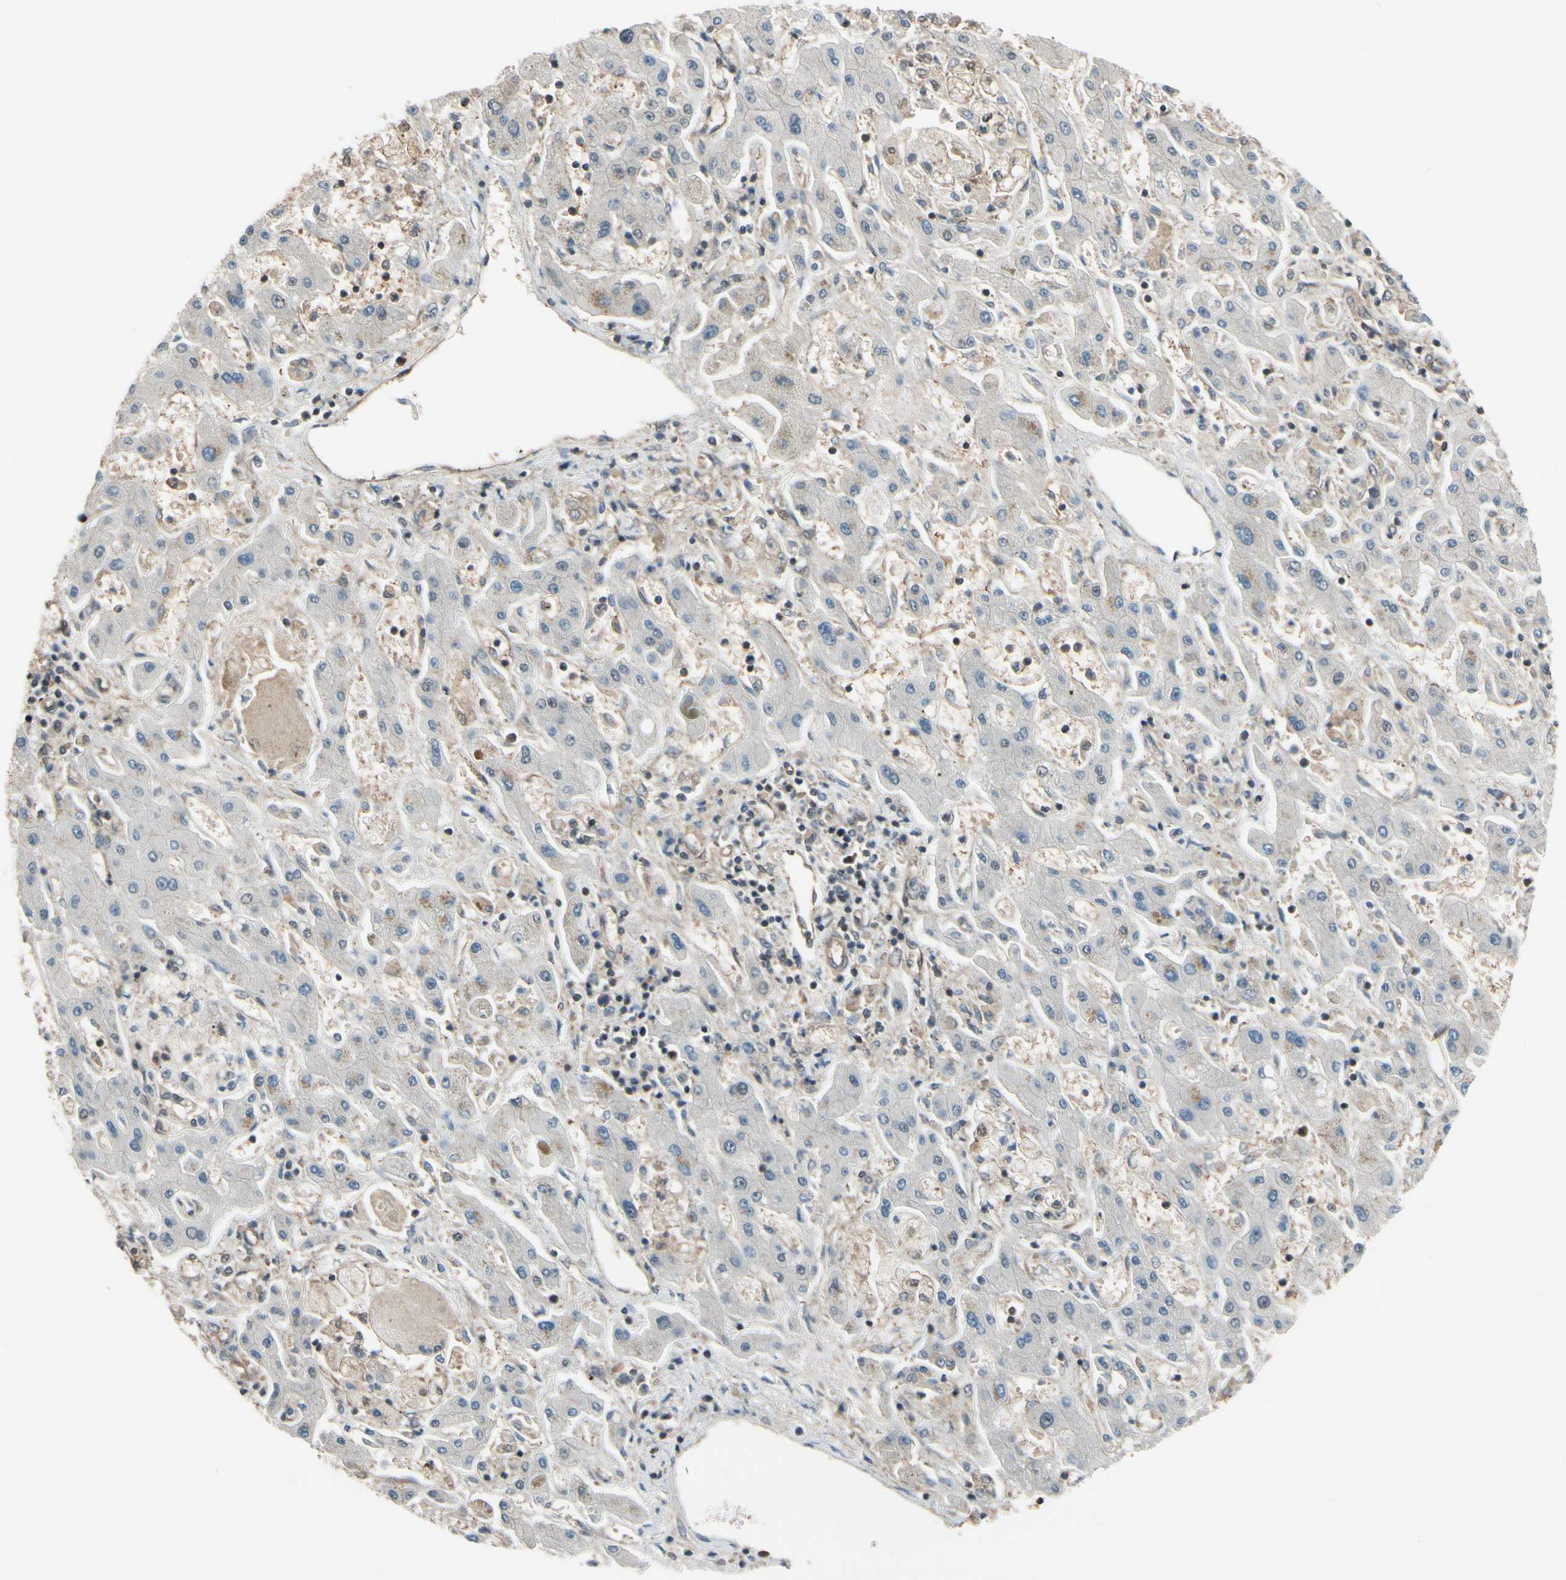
{"staining": {"intensity": "weak", "quantity": "<25%", "location": "cytoplasmic/membranous"}, "tissue": "liver cancer", "cell_type": "Tumor cells", "image_type": "cancer", "snomed": [{"axis": "morphology", "description": "Cholangiocarcinoma"}, {"axis": "topography", "description": "Liver"}], "caption": "Liver cancer was stained to show a protein in brown. There is no significant expression in tumor cells.", "gene": "EPS15", "patient": {"sex": "male", "age": 50}}